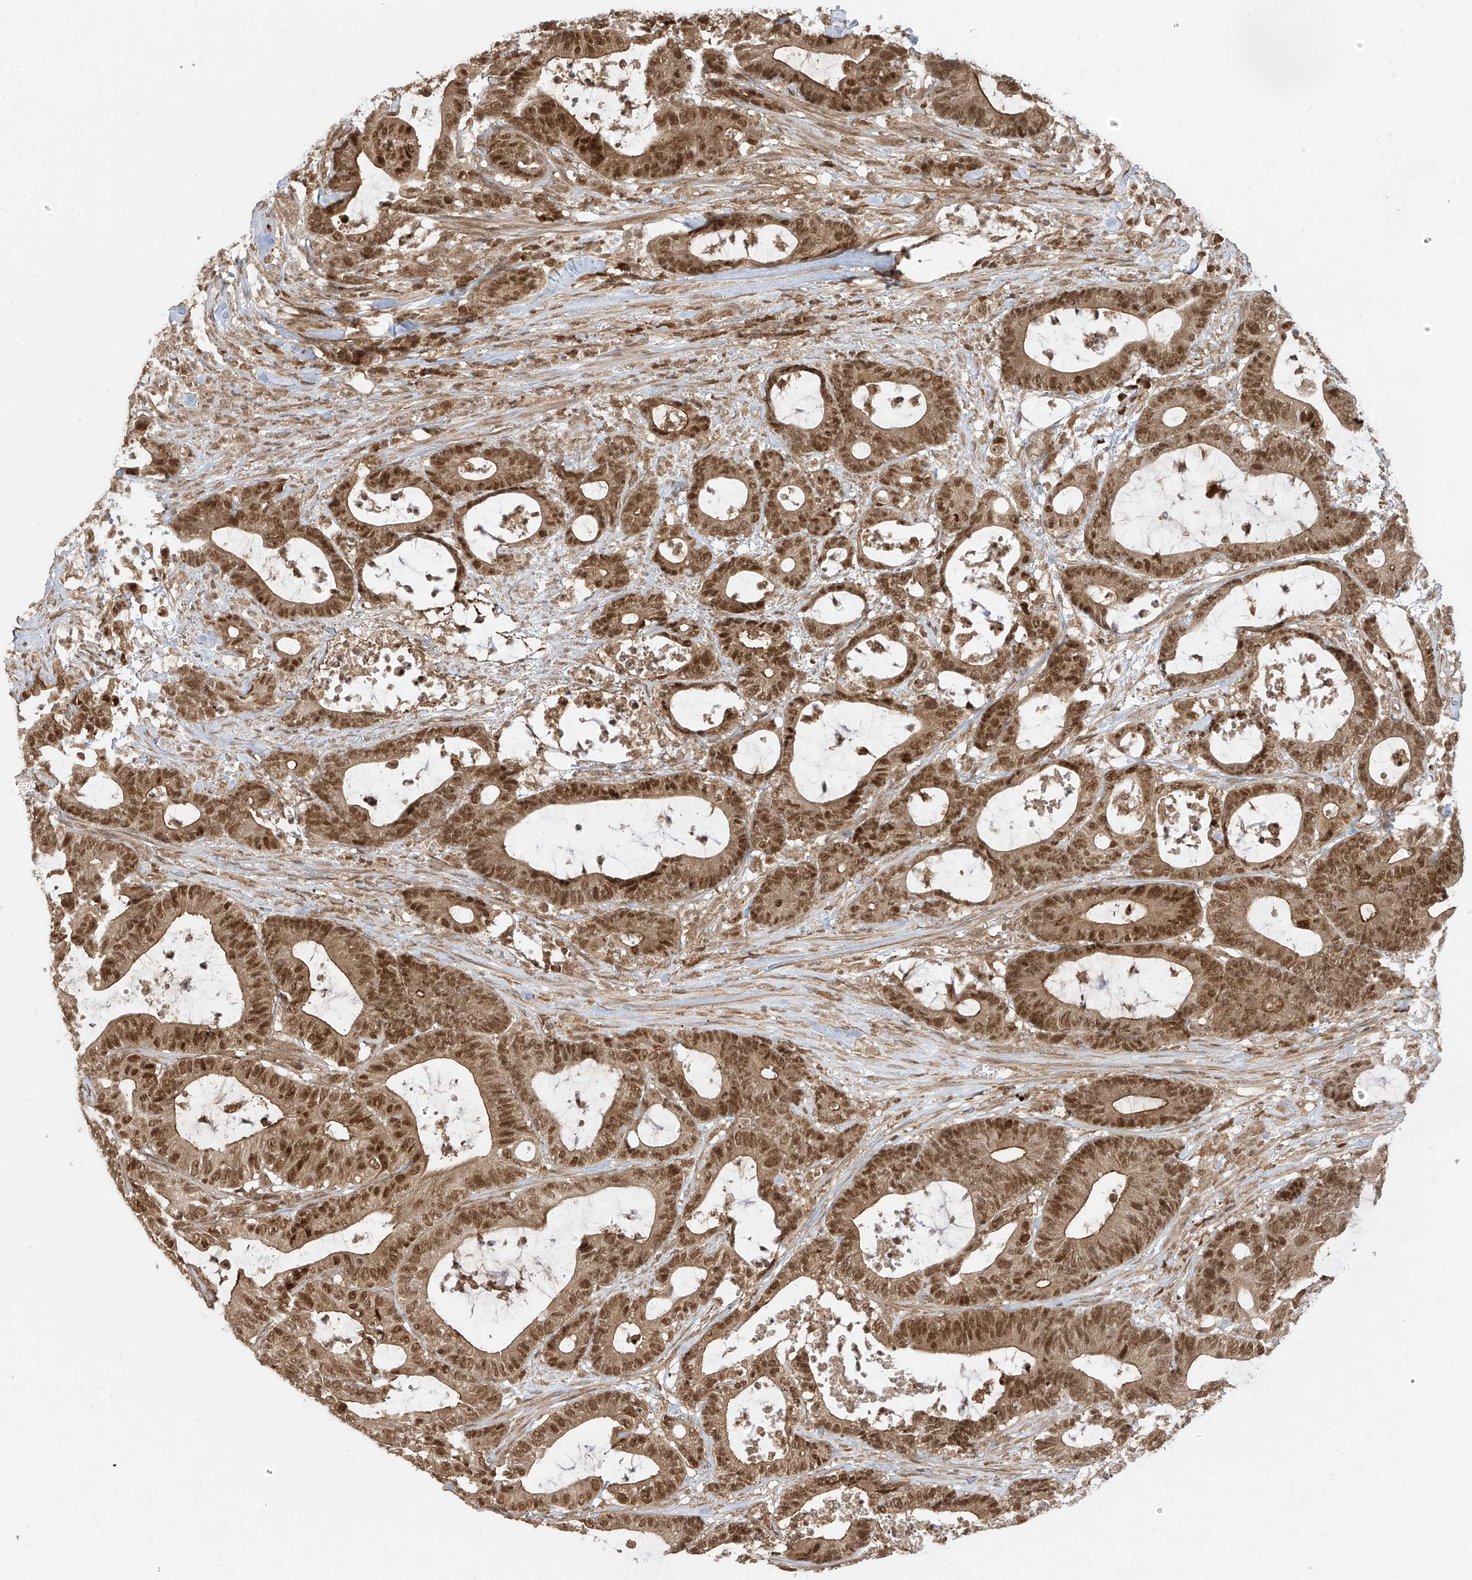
{"staining": {"intensity": "moderate", "quantity": ">75%", "location": "cytoplasmic/membranous,nuclear"}, "tissue": "colorectal cancer", "cell_type": "Tumor cells", "image_type": "cancer", "snomed": [{"axis": "morphology", "description": "Adenocarcinoma, NOS"}, {"axis": "topography", "description": "Colon"}], "caption": "DAB (3,3'-diaminobenzidine) immunohistochemical staining of colorectal cancer demonstrates moderate cytoplasmic/membranous and nuclear protein staining in about >75% of tumor cells.", "gene": "LCOR", "patient": {"sex": "female", "age": 84}}